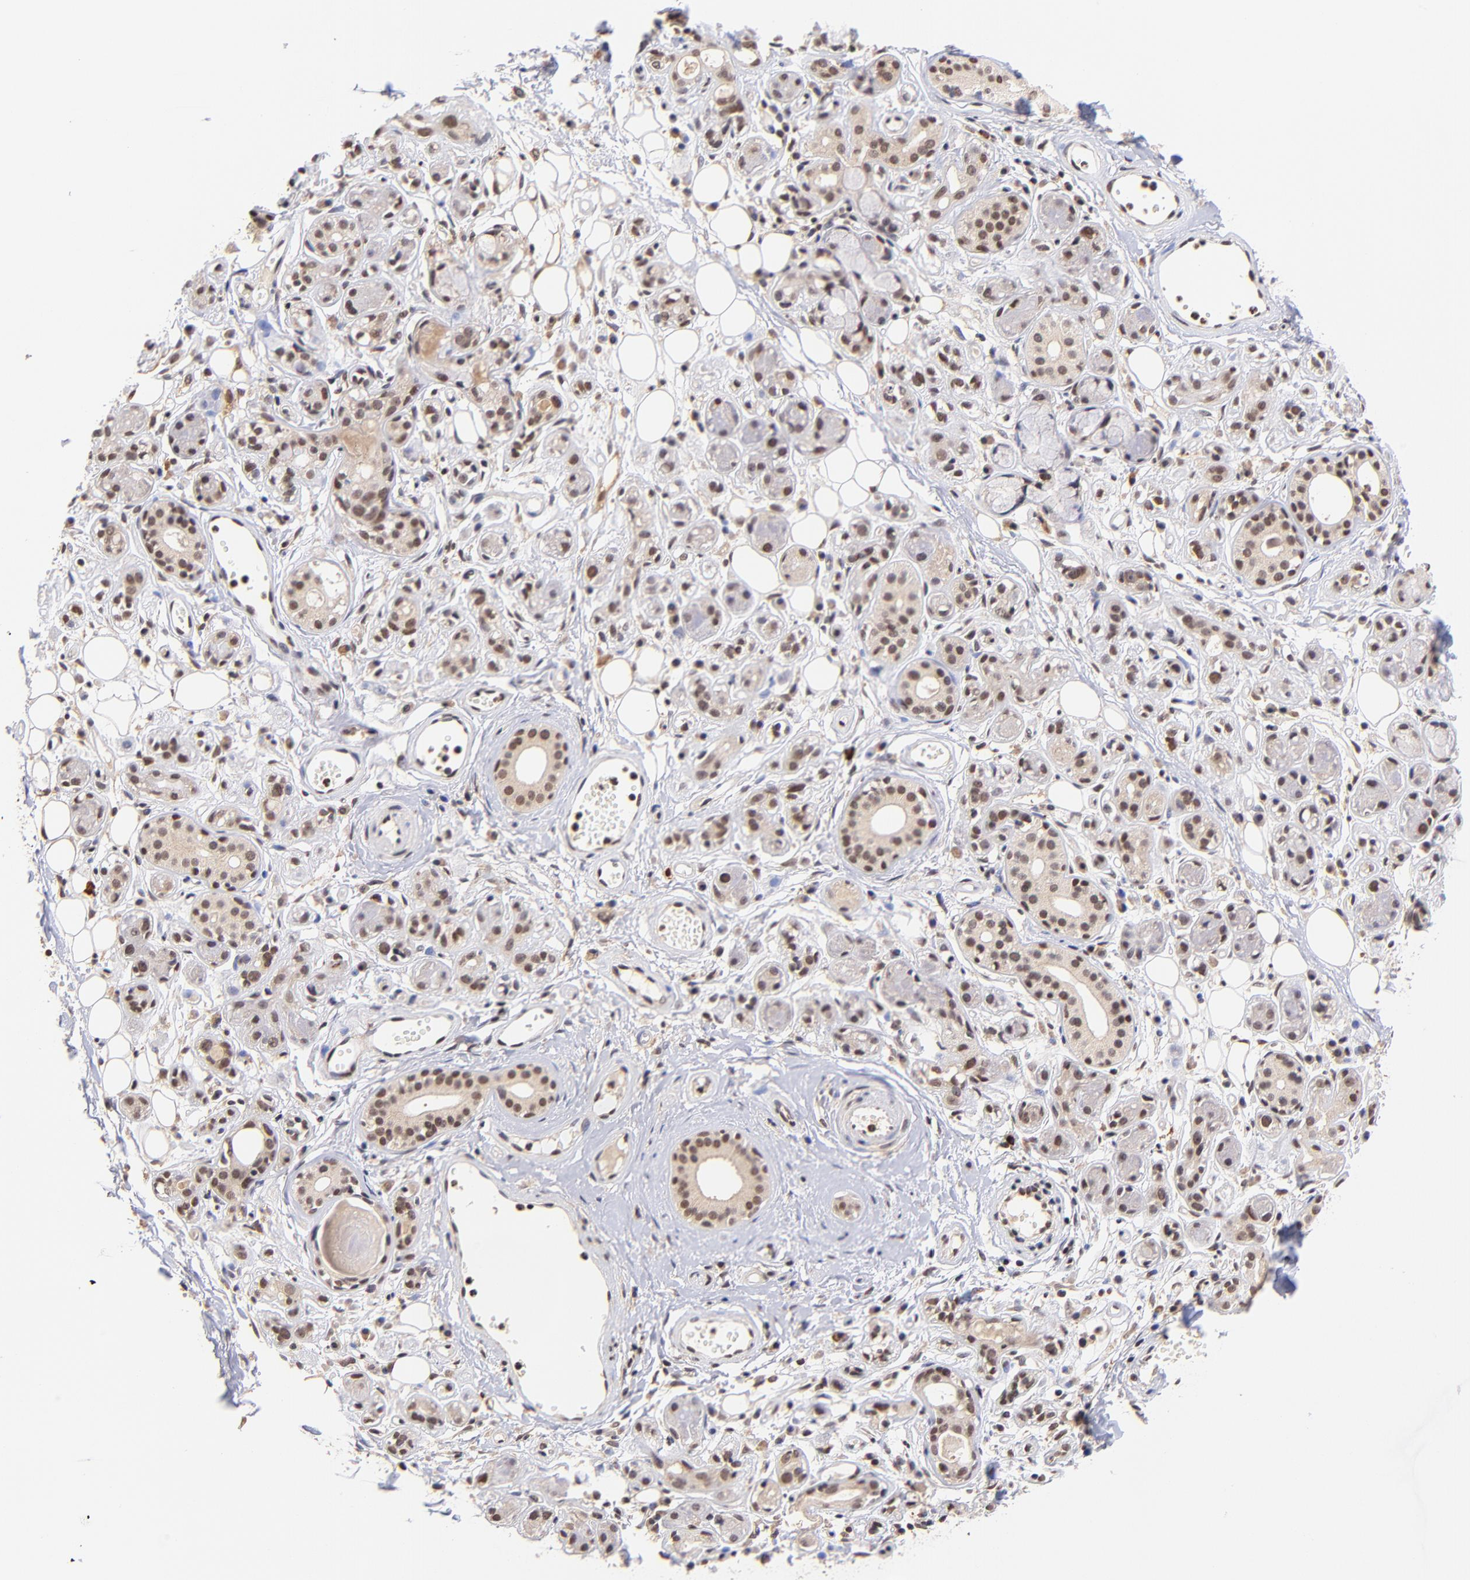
{"staining": {"intensity": "moderate", "quantity": "25%-75%", "location": "nuclear"}, "tissue": "salivary gland", "cell_type": "Glandular cells", "image_type": "normal", "snomed": [{"axis": "morphology", "description": "Normal tissue, NOS"}, {"axis": "topography", "description": "Salivary gland"}], "caption": "Moderate nuclear expression is appreciated in about 25%-75% of glandular cells in benign salivary gland.", "gene": "WDR25", "patient": {"sex": "male", "age": 54}}